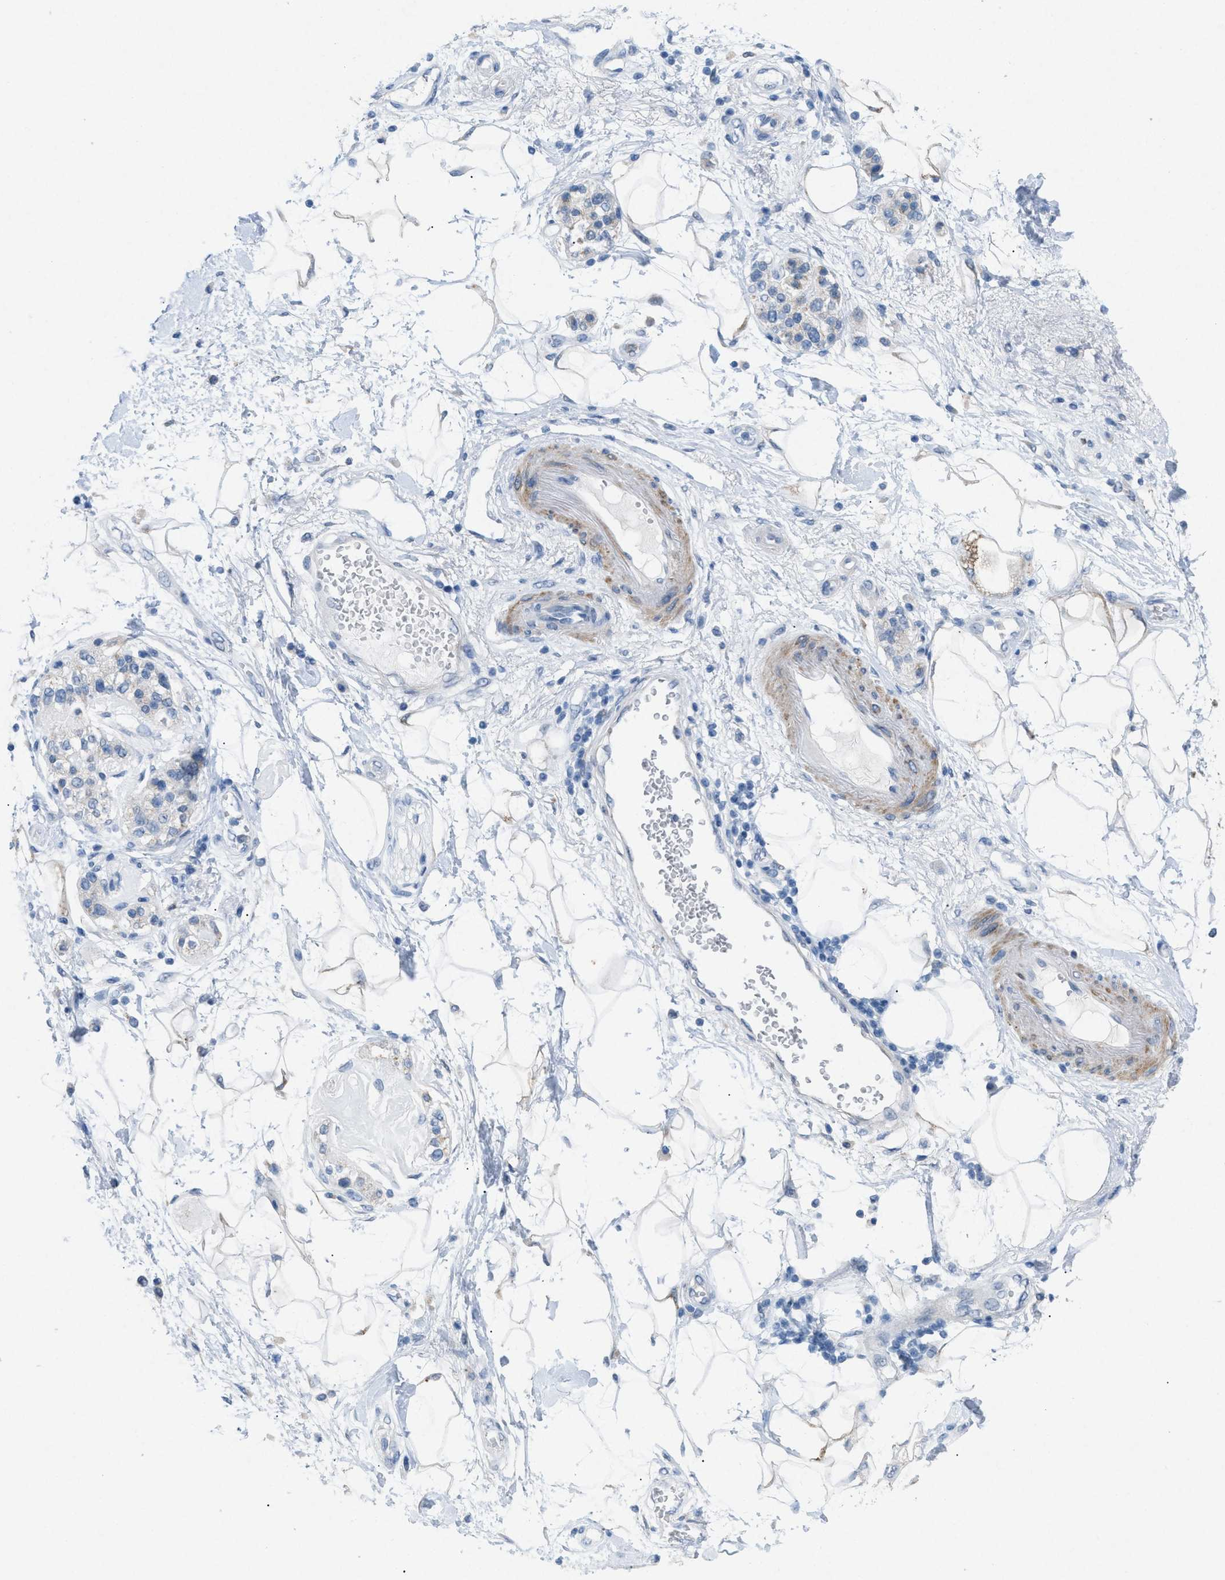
{"staining": {"intensity": "negative", "quantity": "none", "location": "none"}, "tissue": "adipose tissue", "cell_type": "Adipocytes", "image_type": "normal", "snomed": [{"axis": "morphology", "description": "Normal tissue, NOS"}, {"axis": "morphology", "description": "Adenocarcinoma, NOS"}, {"axis": "topography", "description": "Duodenum"}, {"axis": "topography", "description": "Peripheral nerve tissue"}], "caption": "DAB (3,3'-diaminobenzidine) immunohistochemical staining of normal human adipose tissue demonstrates no significant staining in adipocytes.", "gene": "TASOR", "patient": {"sex": "female", "age": 60}}